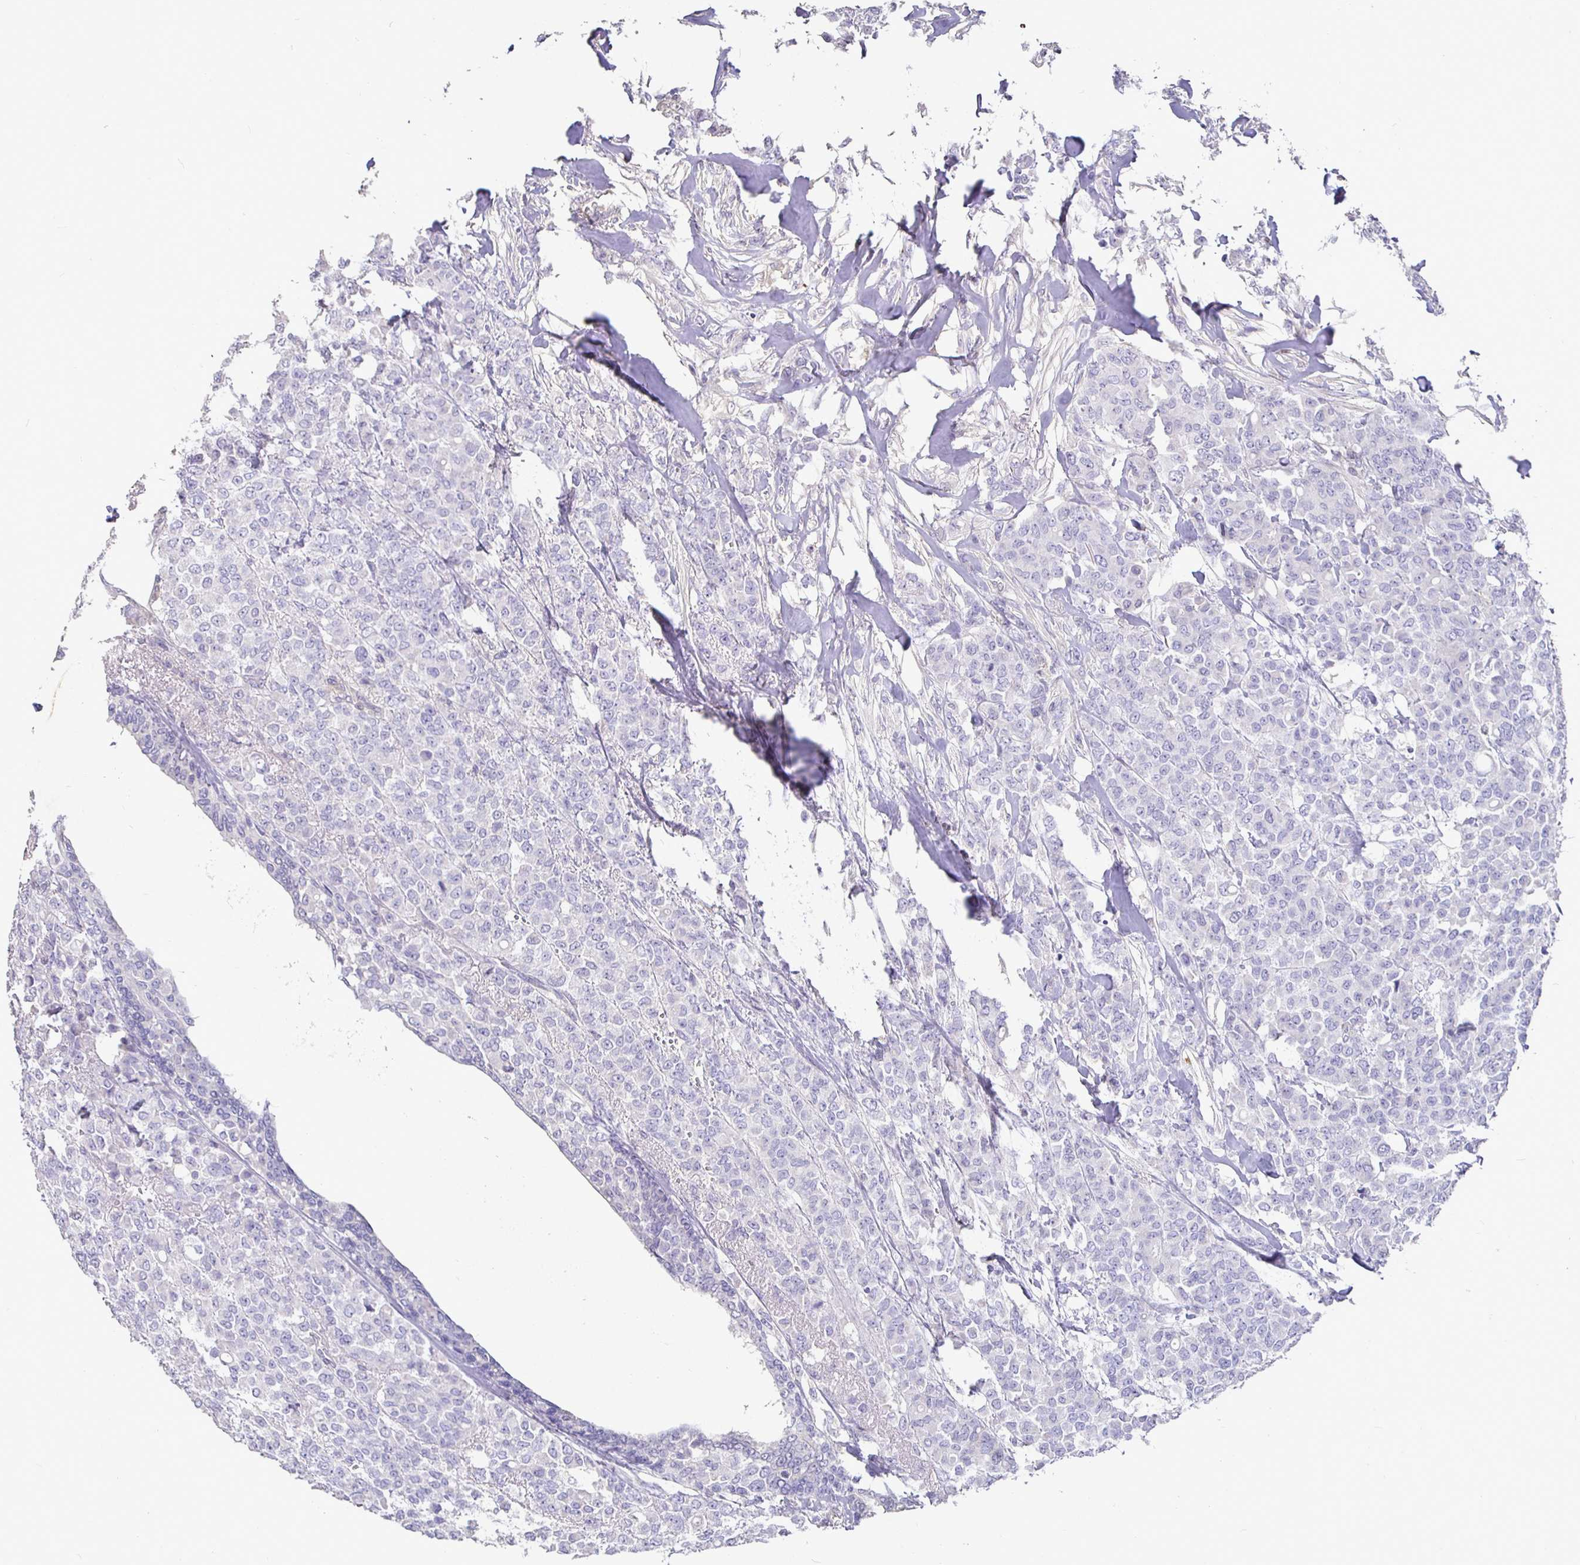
{"staining": {"intensity": "negative", "quantity": "none", "location": "none"}, "tissue": "breast cancer", "cell_type": "Tumor cells", "image_type": "cancer", "snomed": [{"axis": "morphology", "description": "Lobular carcinoma"}, {"axis": "topography", "description": "Breast"}], "caption": "Human breast cancer stained for a protein using IHC demonstrates no expression in tumor cells.", "gene": "SHISA4", "patient": {"sex": "female", "age": 91}}